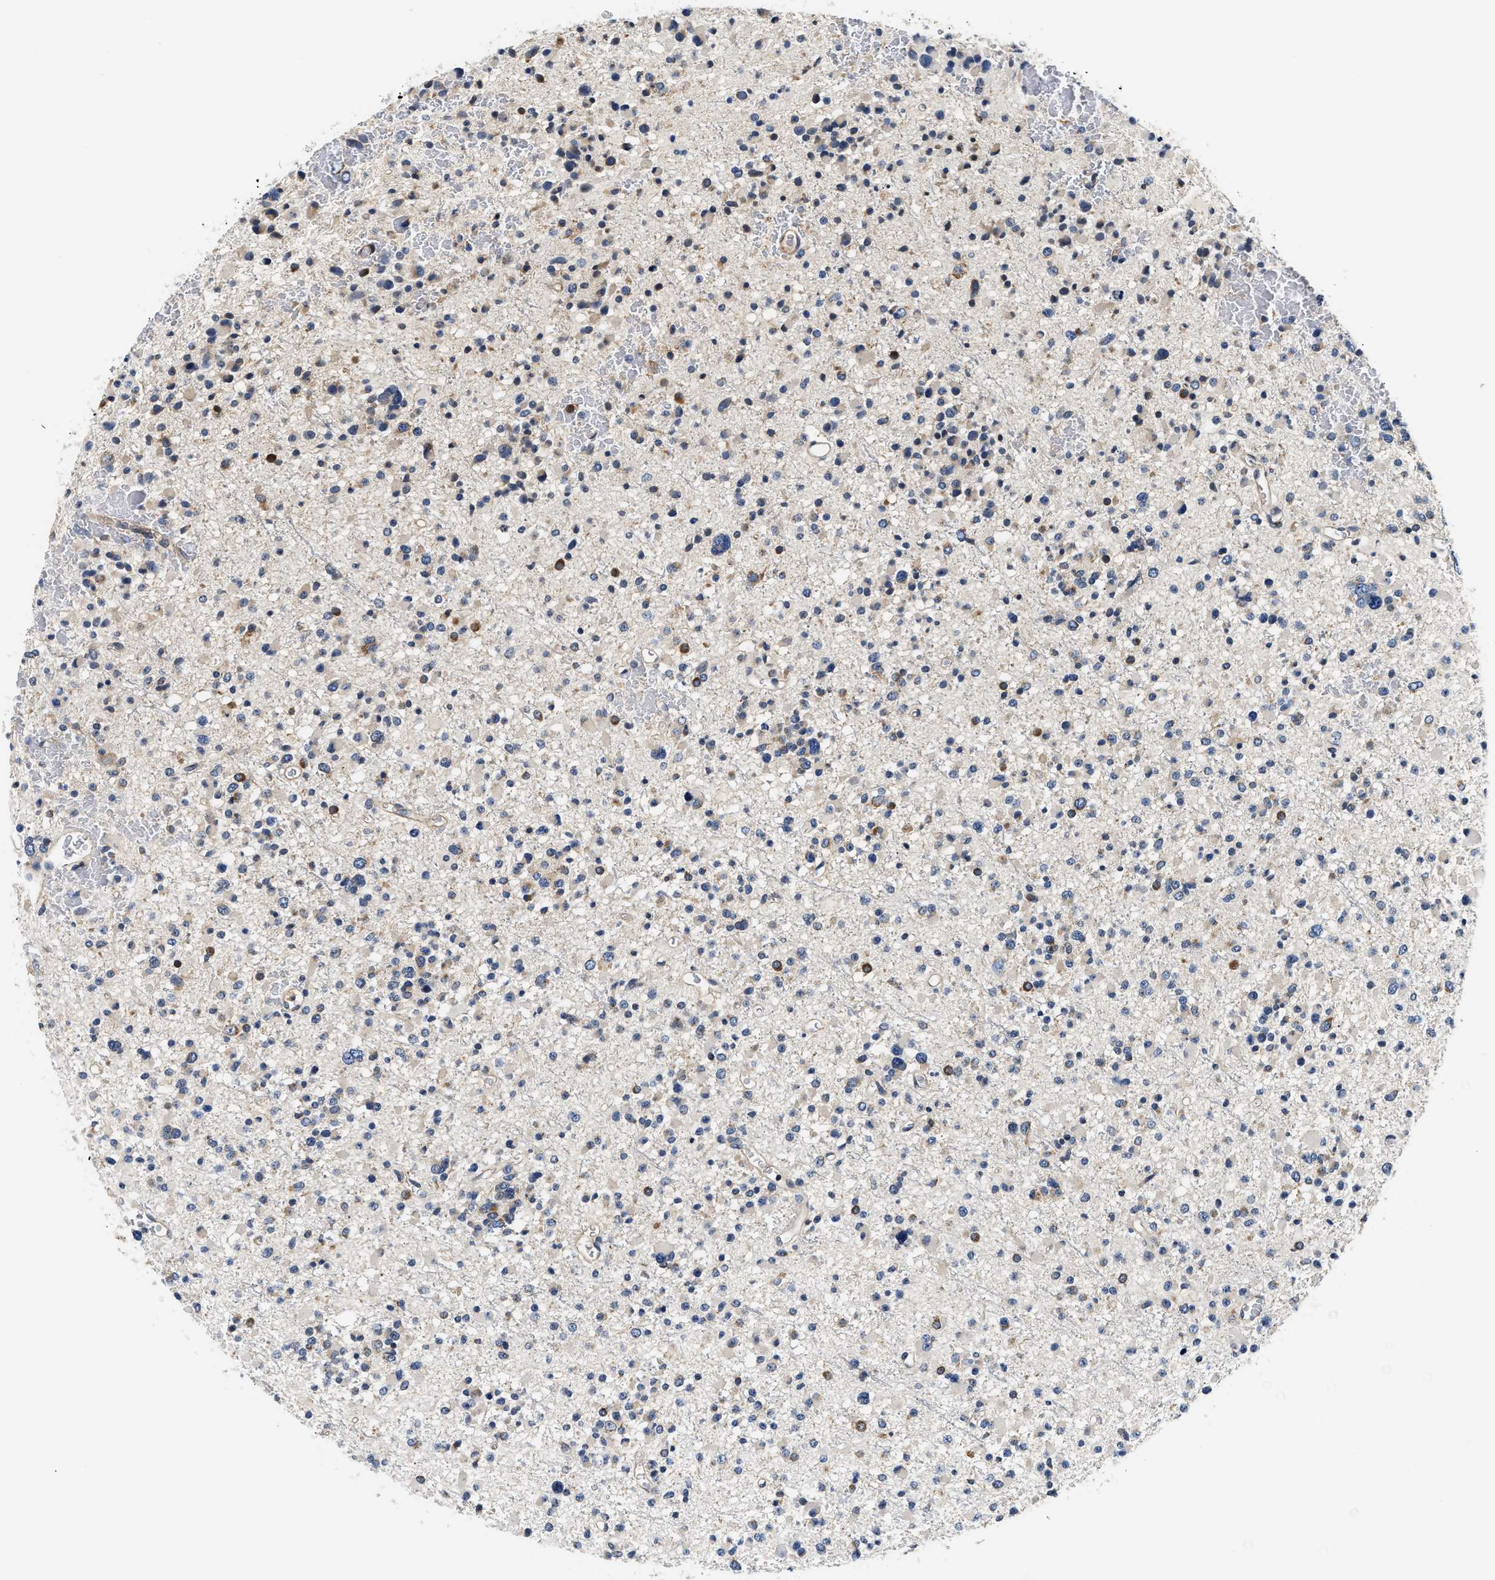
{"staining": {"intensity": "negative", "quantity": "none", "location": "none"}, "tissue": "glioma", "cell_type": "Tumor cells", "image_type": "cancer", "snomed": [{"axis": "morphology", "description": "Glioma, malignant, Low grade"}, {"axis": "topography", "description": "Brain"}], "caption": "An image of malignant glioma (low-grade) stained for a protein exhibits no brown staining in tumor cells.", "gene": "FAM185A", "patient": {"sex": "female", "age": 22}}